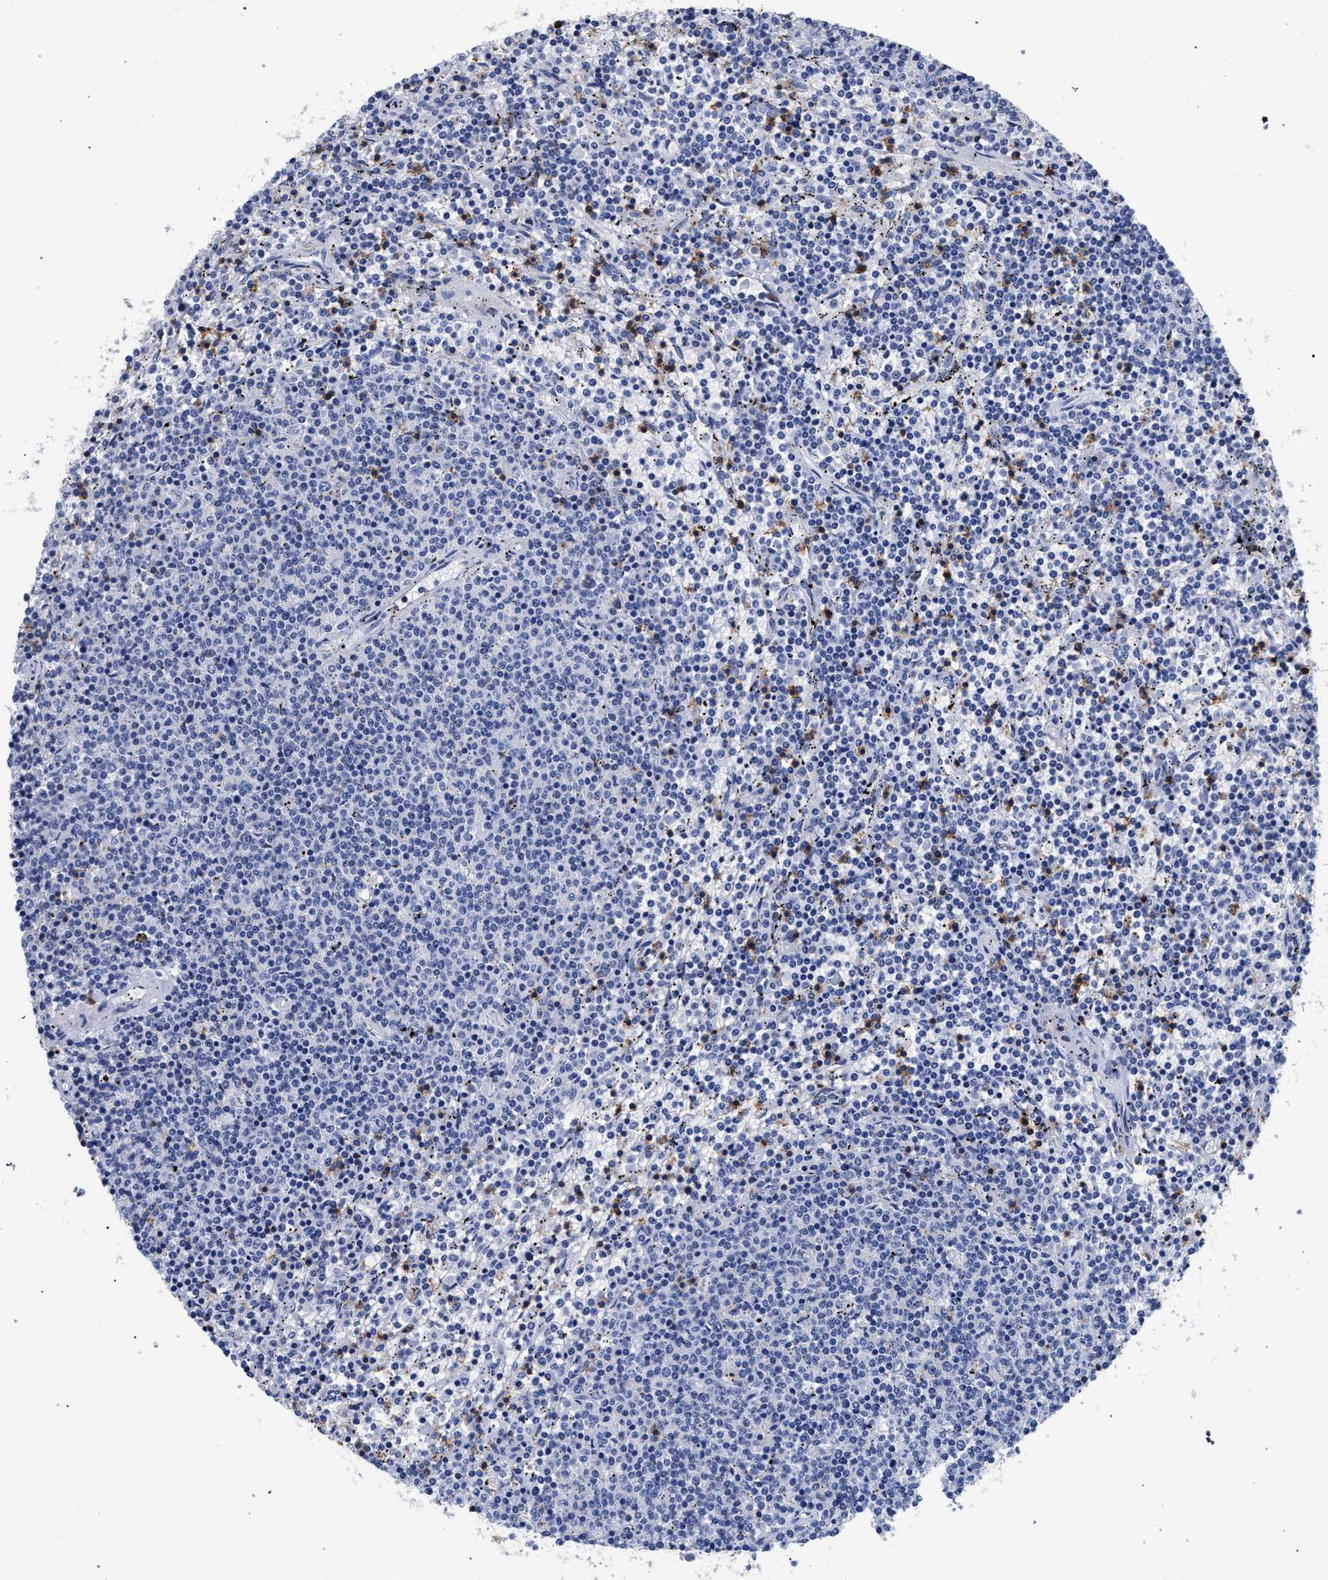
{"staining": {"intensity": "negative", "quantity": "none", "location": "none"}, "tissue": "lymphoma", "cell_type": "Tumor cells", "image_type": "cancer", "snomed": [{"axis": "morphology", "description": "Malignant lymphoma, non-Hodgkin's type, Low grade"}, {"axis": "topography", "description": "Spleen"}], "caption": "DAB immunohistochemical staining of human low-grade malignant lymphoma, non-Hodgkin's type displays no significant staining in tumor cells. (Brightfield microscopy of DAB (3,3'-diaminobenzidine) IHC at high magnification).", "gene": "KLRK1", "patient": {"sex": "female", "age": 50}}